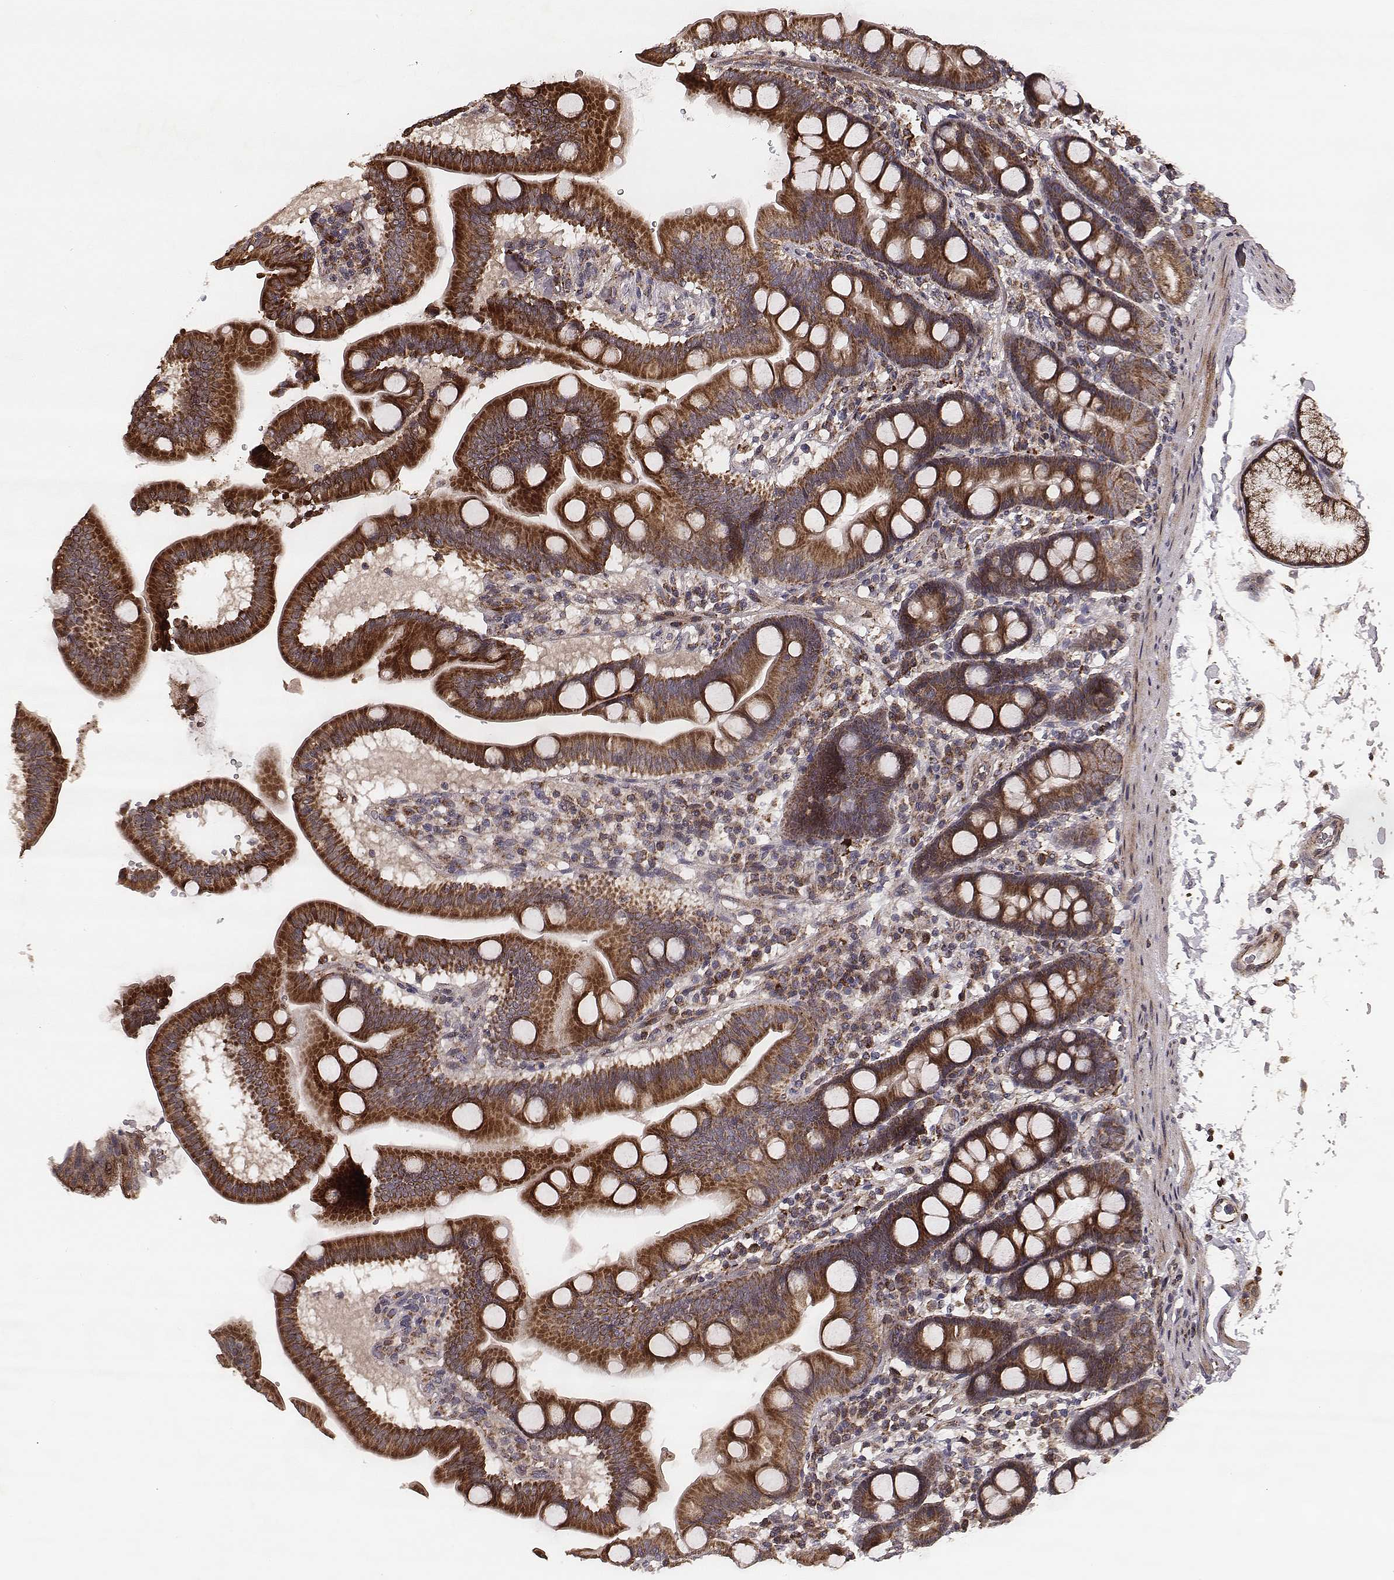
{"staining": {"intensity": "strong", "quantity": ">75%", "location": "cytoplasmic/membranous"}, "tissue": "duodenum", "cell_type": "Glandular cells", "image_type": "normal", "snomed": [{"axis": "morphology", "description": "Normal tissue, NOS"}, {"axis": "topography", "description": "Pancreas"}, {"axis": "topography", "description": "Duodenum"}], "caption": "IHC (DAB (3,3'-diaminobenzidine)) staining of unremarkable human duodenum demonstrates strong cytoplasmic/membranous protein expression in approximately >75% of glandular cells.", "gene": "ZDHHC21", "patient": {"sex": "male", "age": 59}}